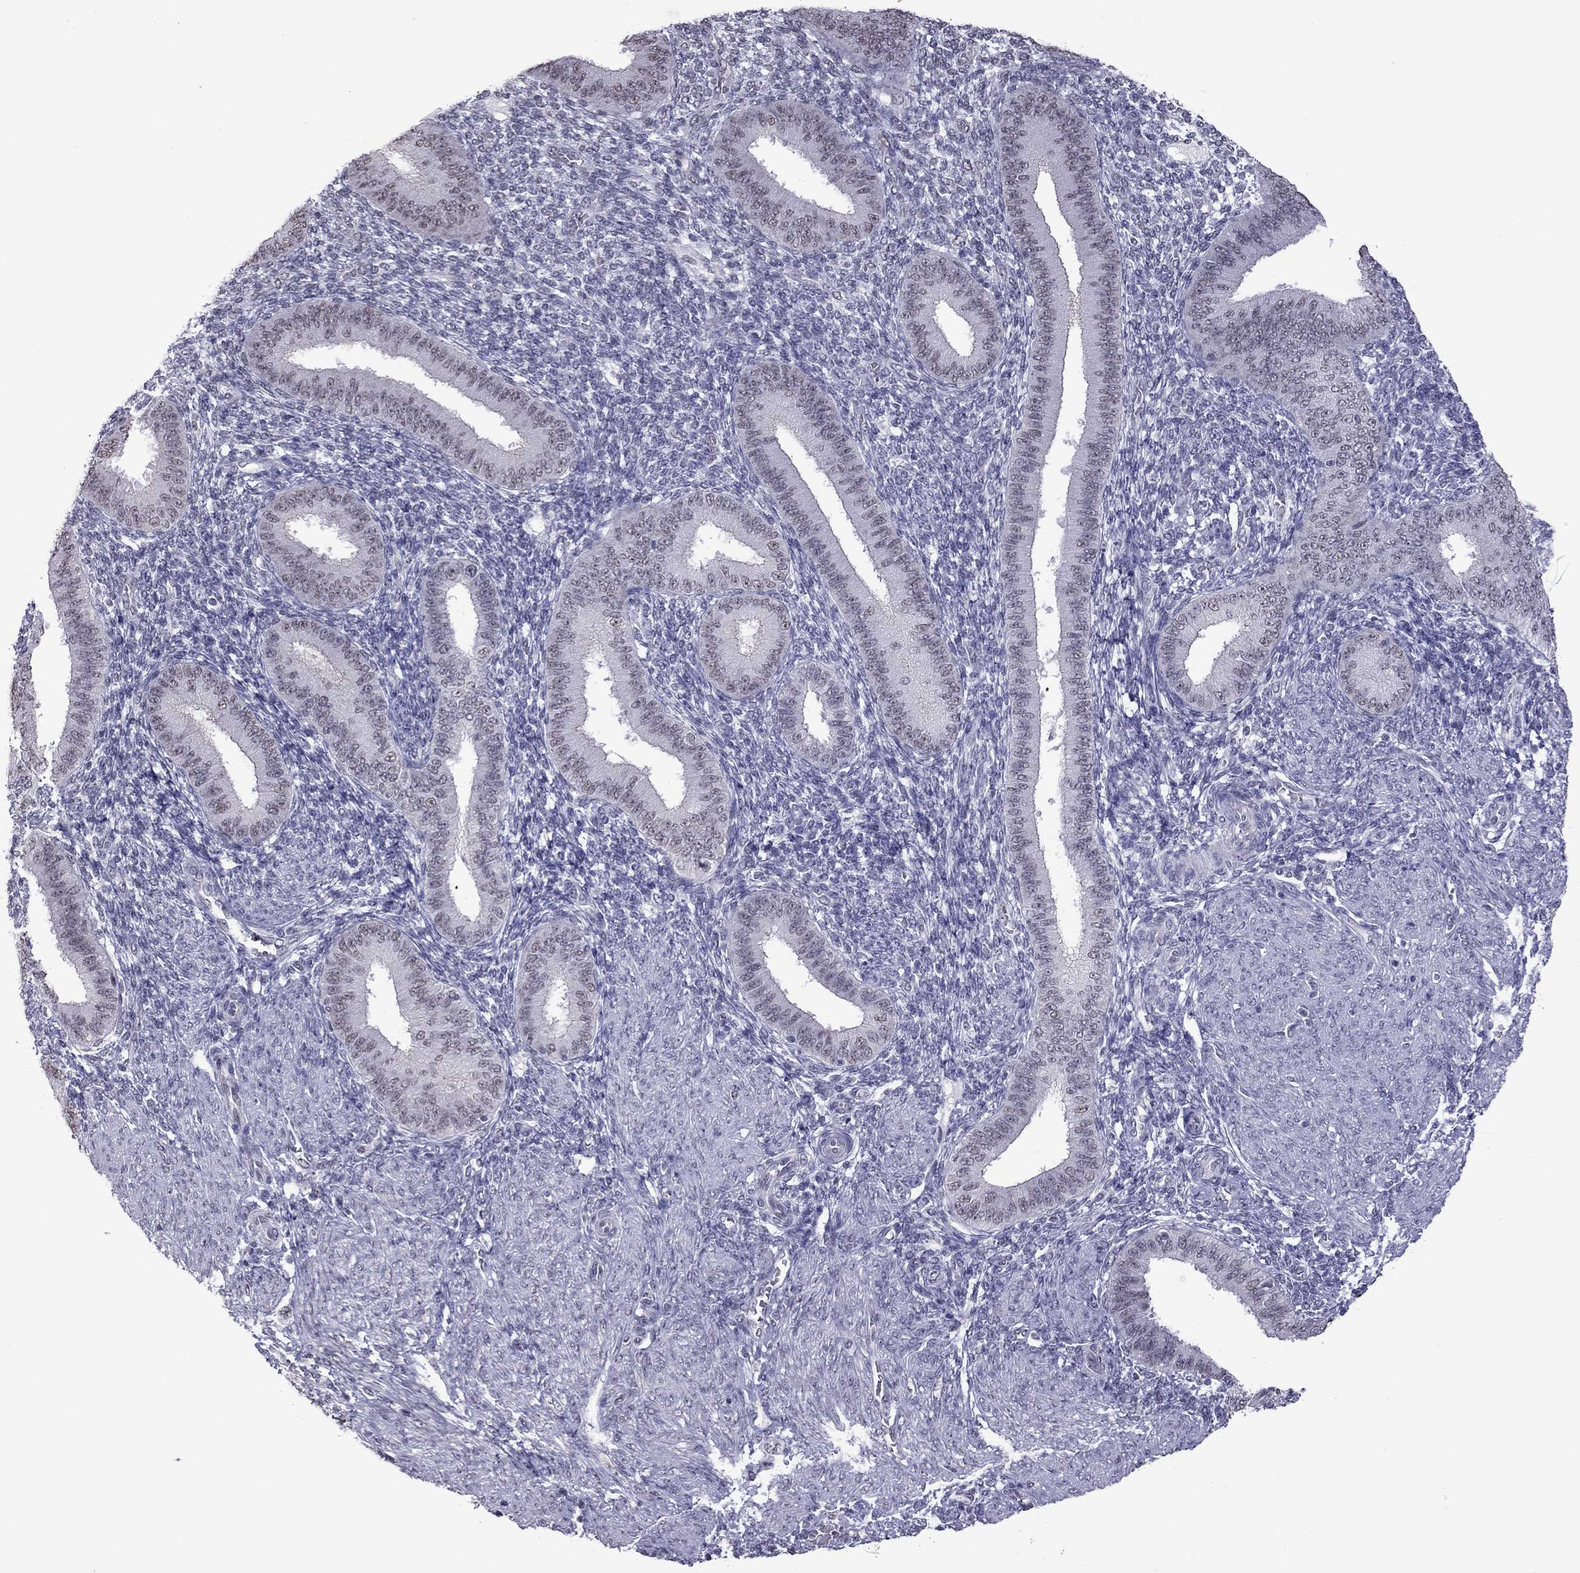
{"staining": {"intensity": "negative", "quantity": "none", "location": "none"}, "tissue": "endometrium", "cell_type": "Cells in endometrial stroma", "image_type": "normal", "snomed": [{"axis": "morphology", "description": "Normal tissue, NOS"}, {"axis": "topography", "description": "Endometrium"}], "caption": "Protein analysis of unremarkable endometrium exhibits no significant expression in cells in endometrial stroma. Brightfield microscopy of immunohistochemistry stained with DAB (brown) and hematoxylin (blue), captured at high magnification.", "gene": "PPP1R3A", "patient": {"sex": "female", "age": 39}}